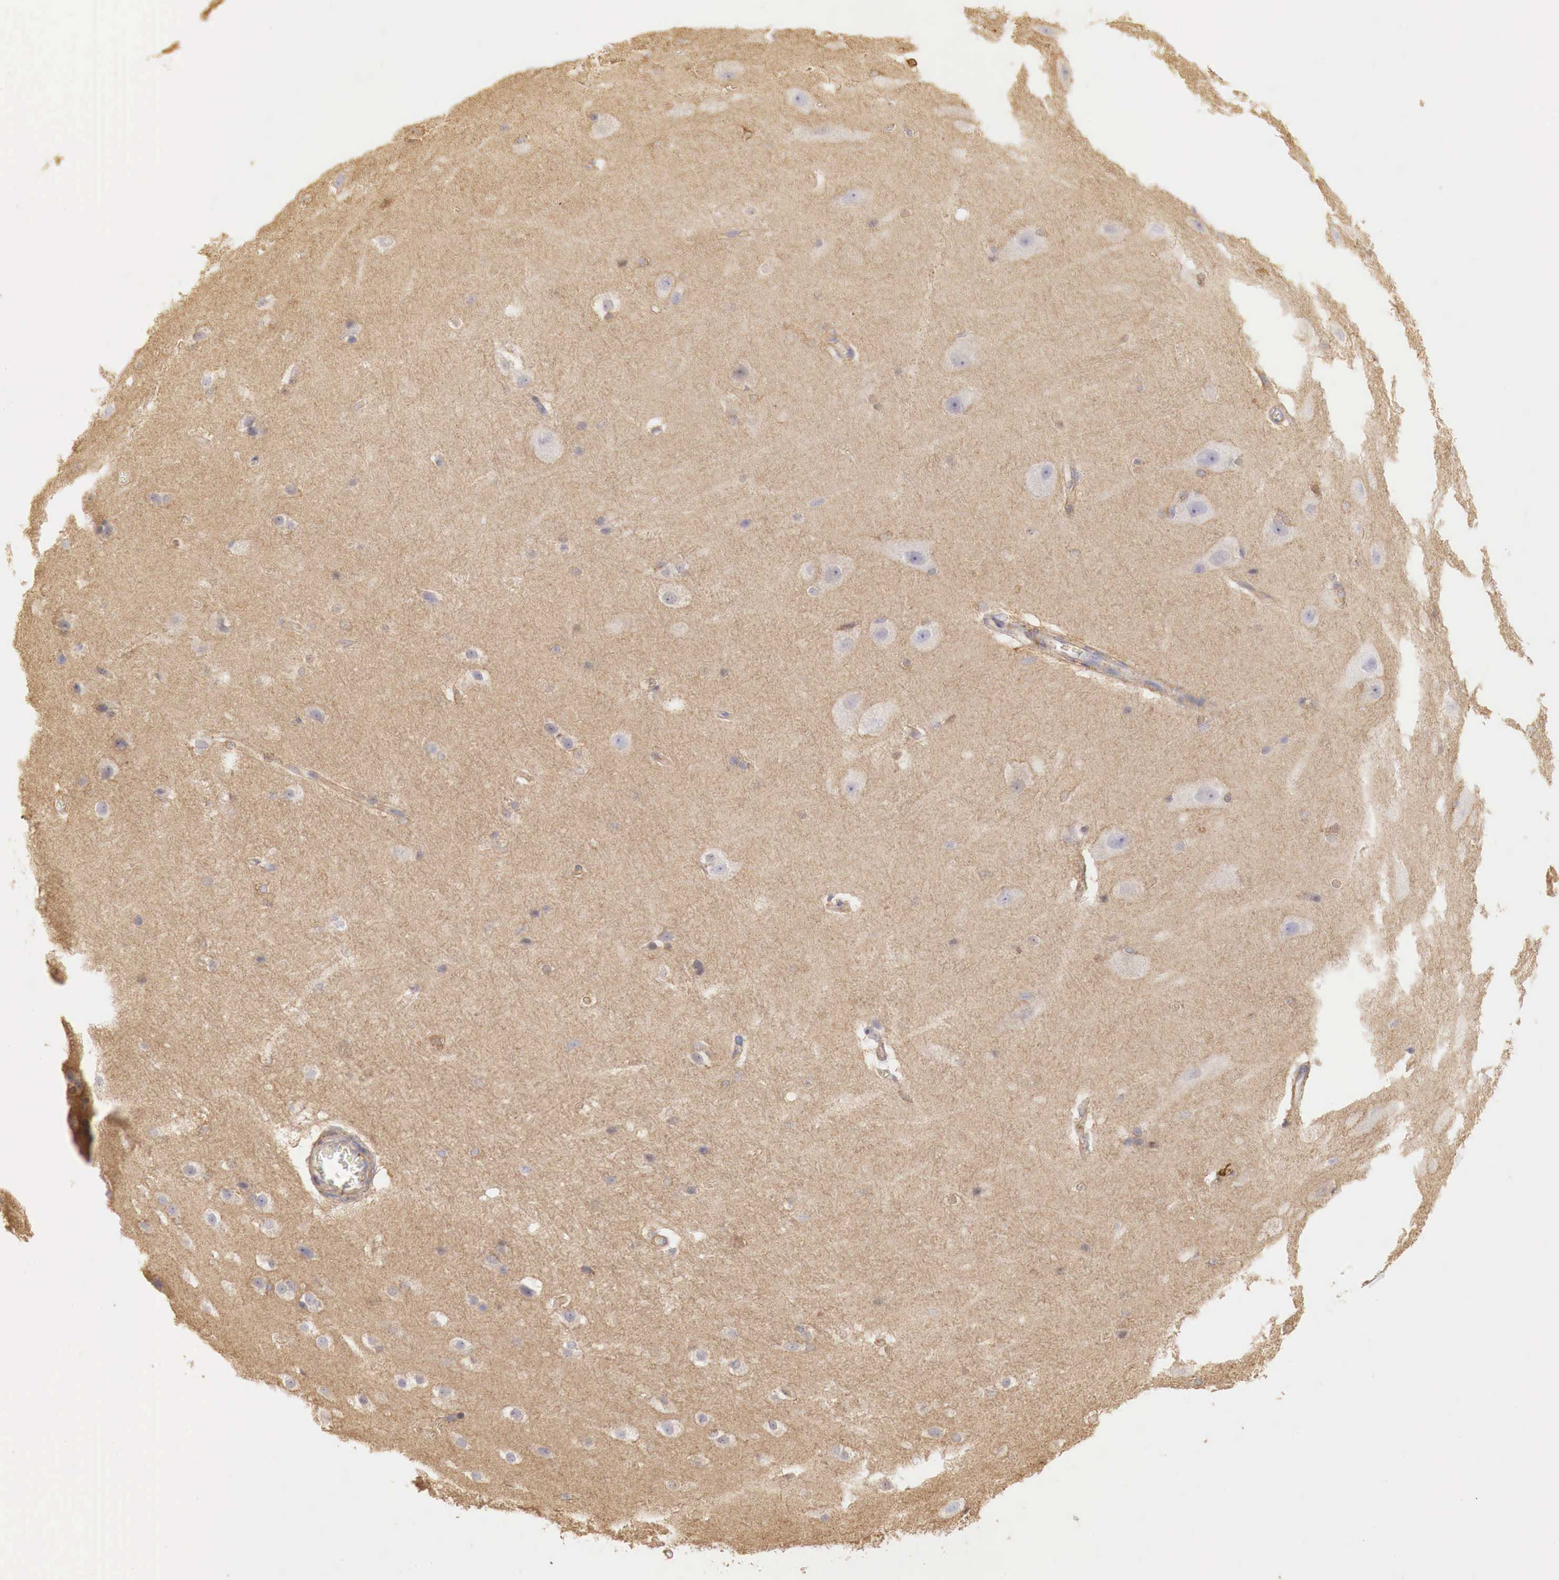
{"staining": {"intensity": "weak", "quantity": ">75%", "location": "cytoplasmic/membranous"}, "tissue": "cerebral cortex", "cell_type": "Endothelial cells", "image_type": "normal", "snomed": [{"axis": "morphology", "description": "Normal tissue, NOS"}, {"axis": "topography", "description": "Cerebral cortex"}, {"axis": "topography", "description": "Hippocampus"}], "caption": "Human cerebral cortex stained for a protein (brown) exhibits weak cytoplasmic/membranous positive expression in about >75% of endothelial cells.", "gene": "G6PD", "patient": {"sex": "female", "age": 19}}